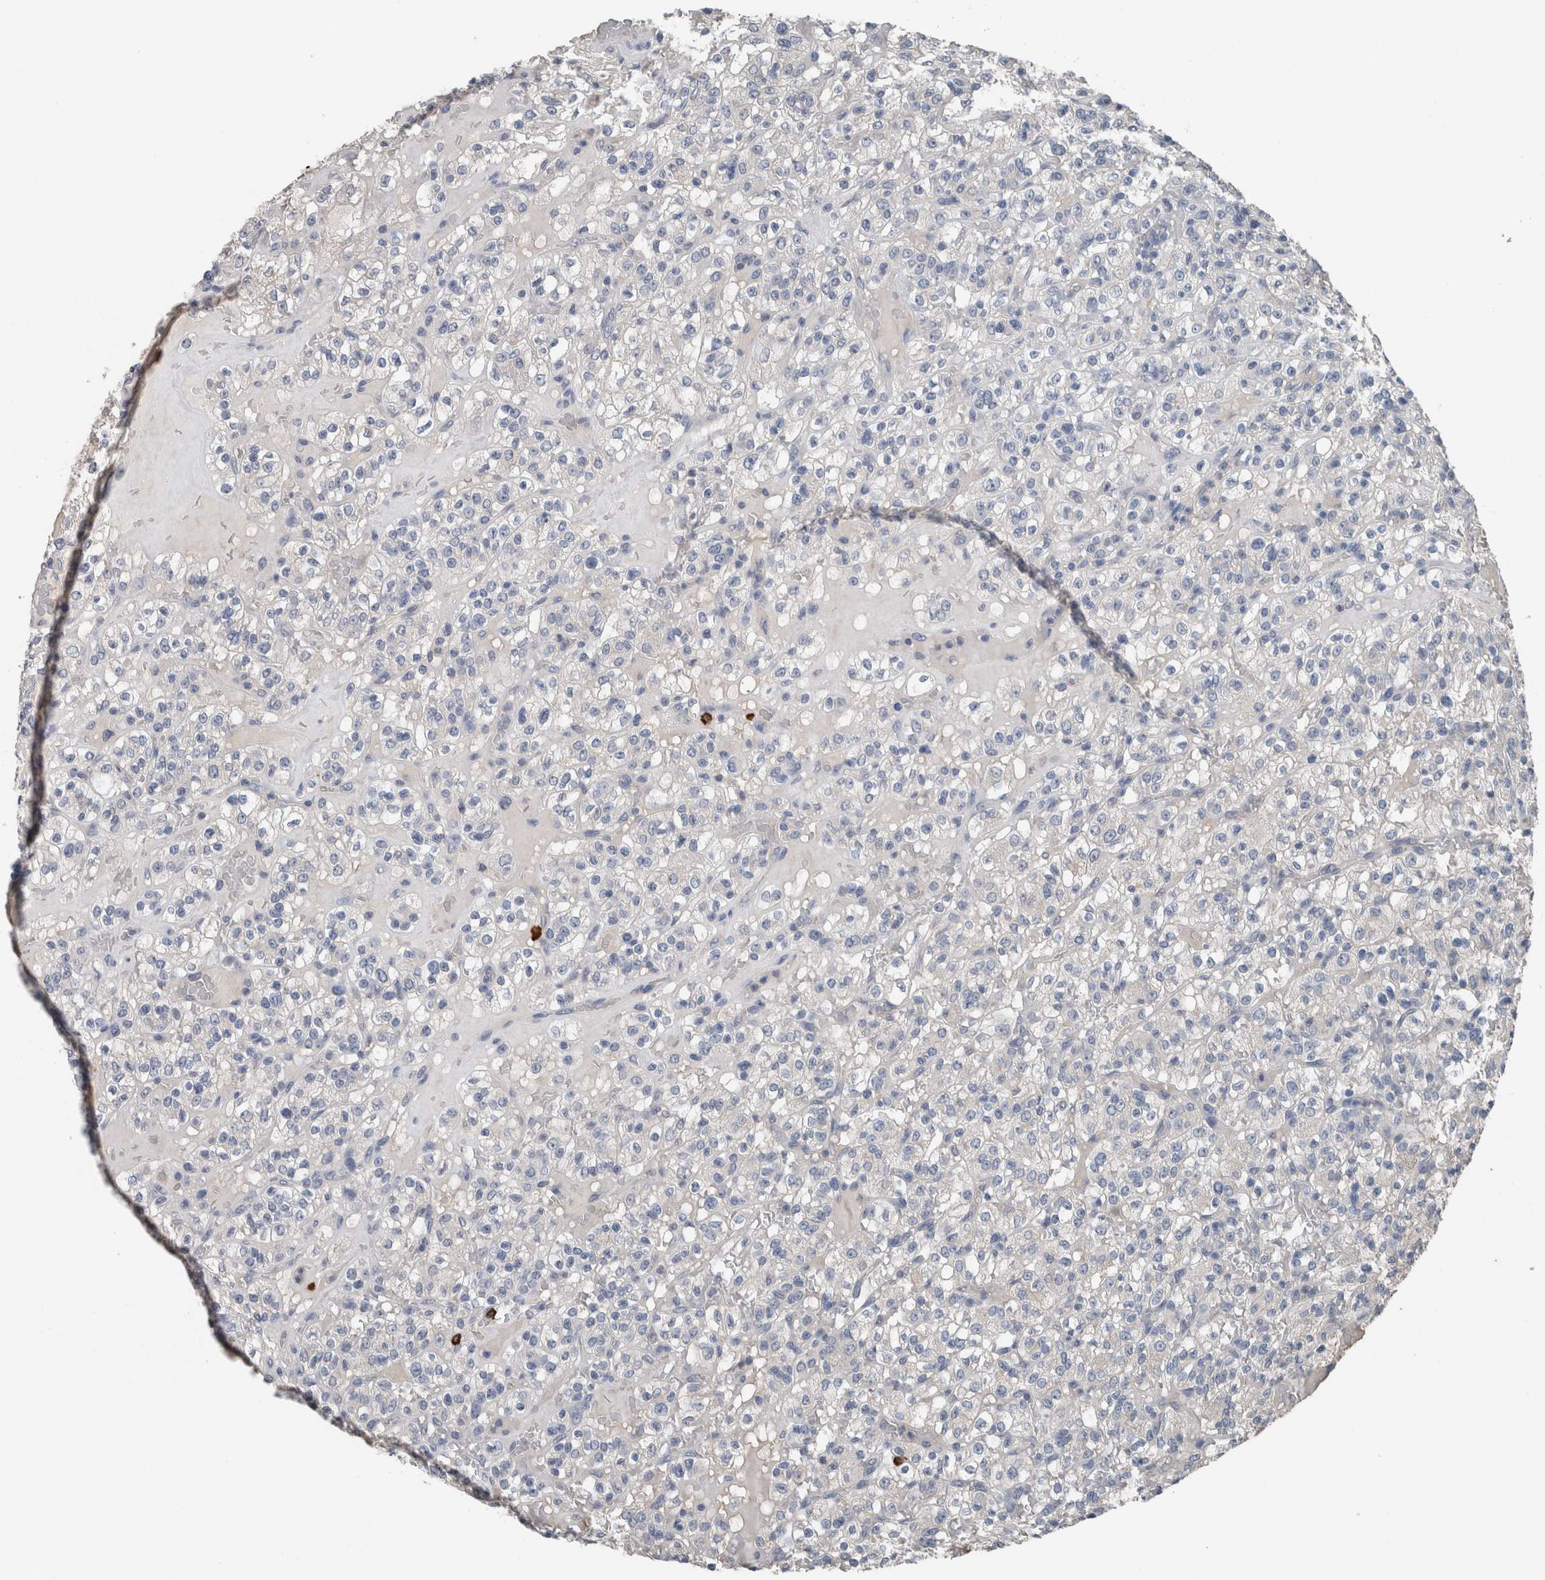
{"staining": {"intensity": "negative", "quantity": "none", "location": "none"}, "tissue": "renal cancer", "cell_type": "Tumor cells", "image_type": "cancer", "snomed": [{"axis": "morphology", "description": "Normal tissue, NOS"}, {"axis": "morphology", "description": "Adenocarcinoma, NOS"}, {"axis": "topography", "description": "Kidney"}], "caption": "Tumor cells are negative for brown protein staining in renal adenocarcinoma.", "gene": "CRNN", "patient": {"sex": "female", "age": 72}}